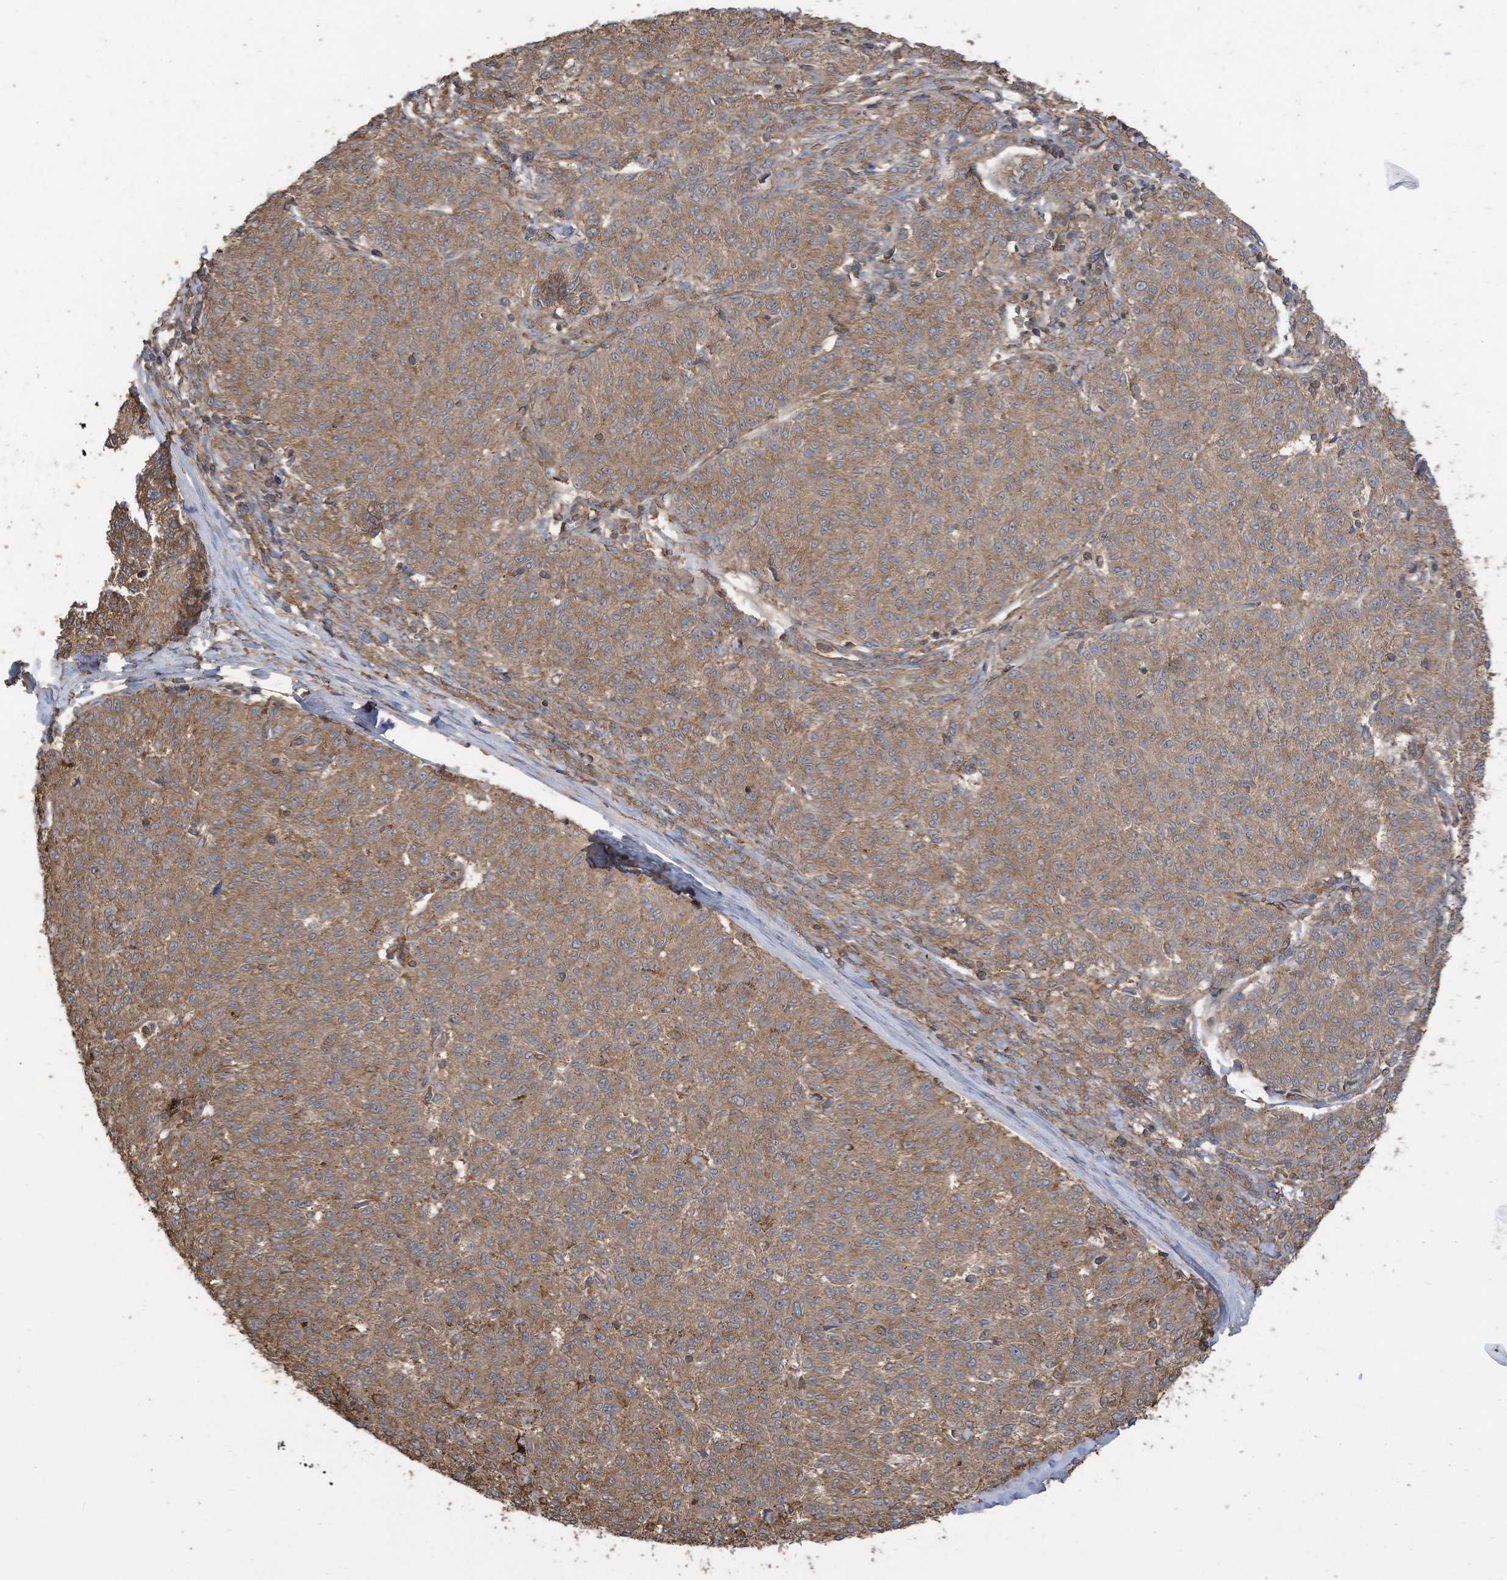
{"staining": {"intensity": "moderate", "quantity": ">75%", "location": "cytoplasmic/membranous"}, "tissue": "melanoma", "cell_type": "Tumor cells", "image_type": "cancer", "snomed": [{"axis": "morphology", "description": "Malignant melanoma, NOS"}, {"axis": "topography", "description": "Skin"}], "caption": "Protein expression by IHC displays moderate cytoplasmic/membranous expression in approximately >75% of tumor cells in malignant melanoma. Immunohistochemistry stains the protein in brown and the nuclei are stained blue.", "gene": "COX10", "patient": {"sex": "female", "age": 72}}